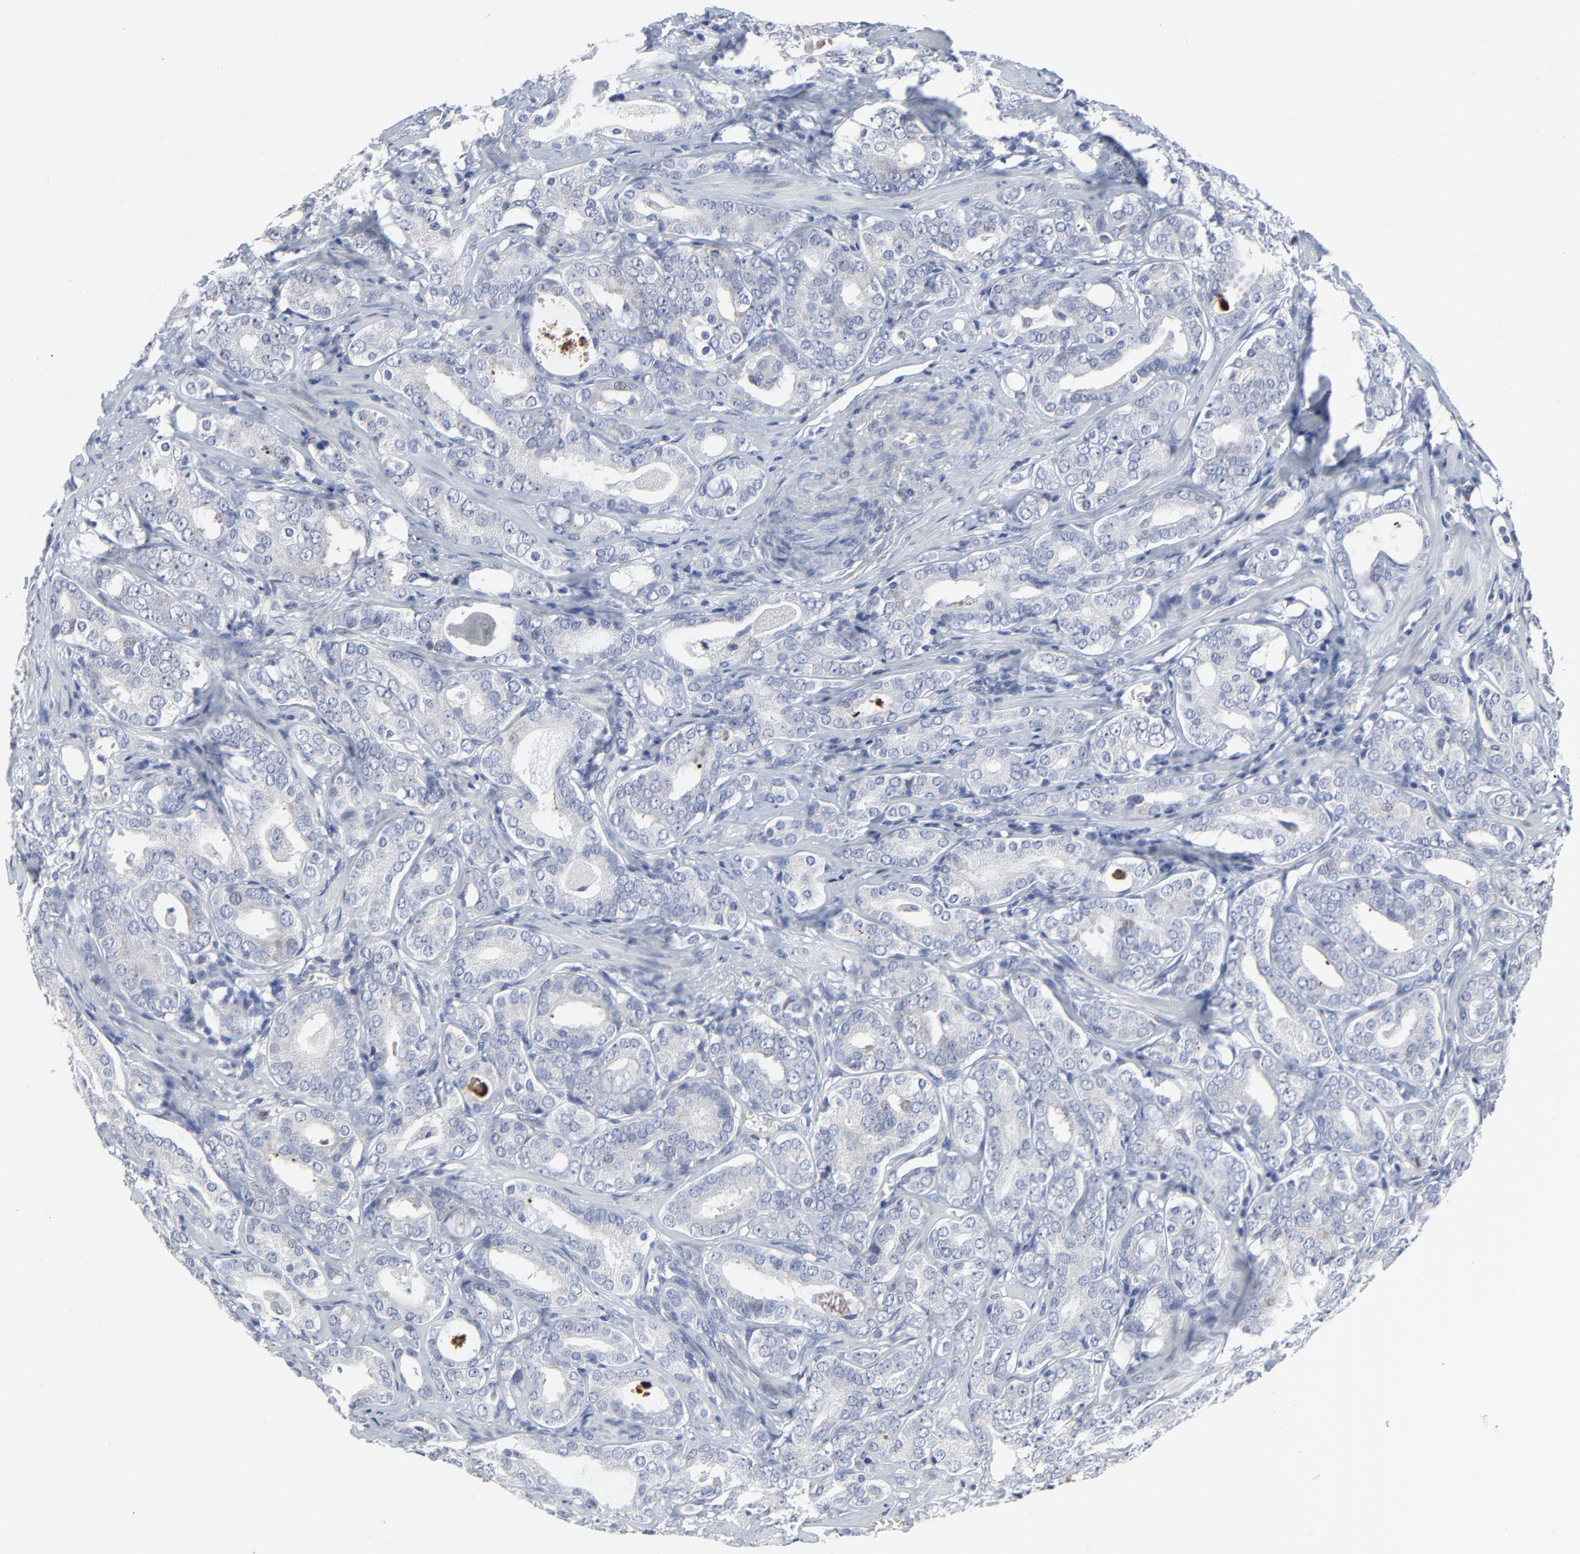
{"staining": {"intensity": "negative", "quantity": "none", "location": "none"}, "tissue": "prostate cancer", "cell_type": "Tumor cells", "image_type": "cancer", "snomed": [{"axis": "morphology", "description": "Adenocarcinoma, Low grade"}, {"axis": "topography", "description": "Prostate"}], "caption": "Immunohistochemistry (IHC) micrograph of human prostate cancer stained for a protein (brown), which shows no expression in tumor cells.", "gene": "NLGN3", "patient": {"sex": "male", "age": 59}}